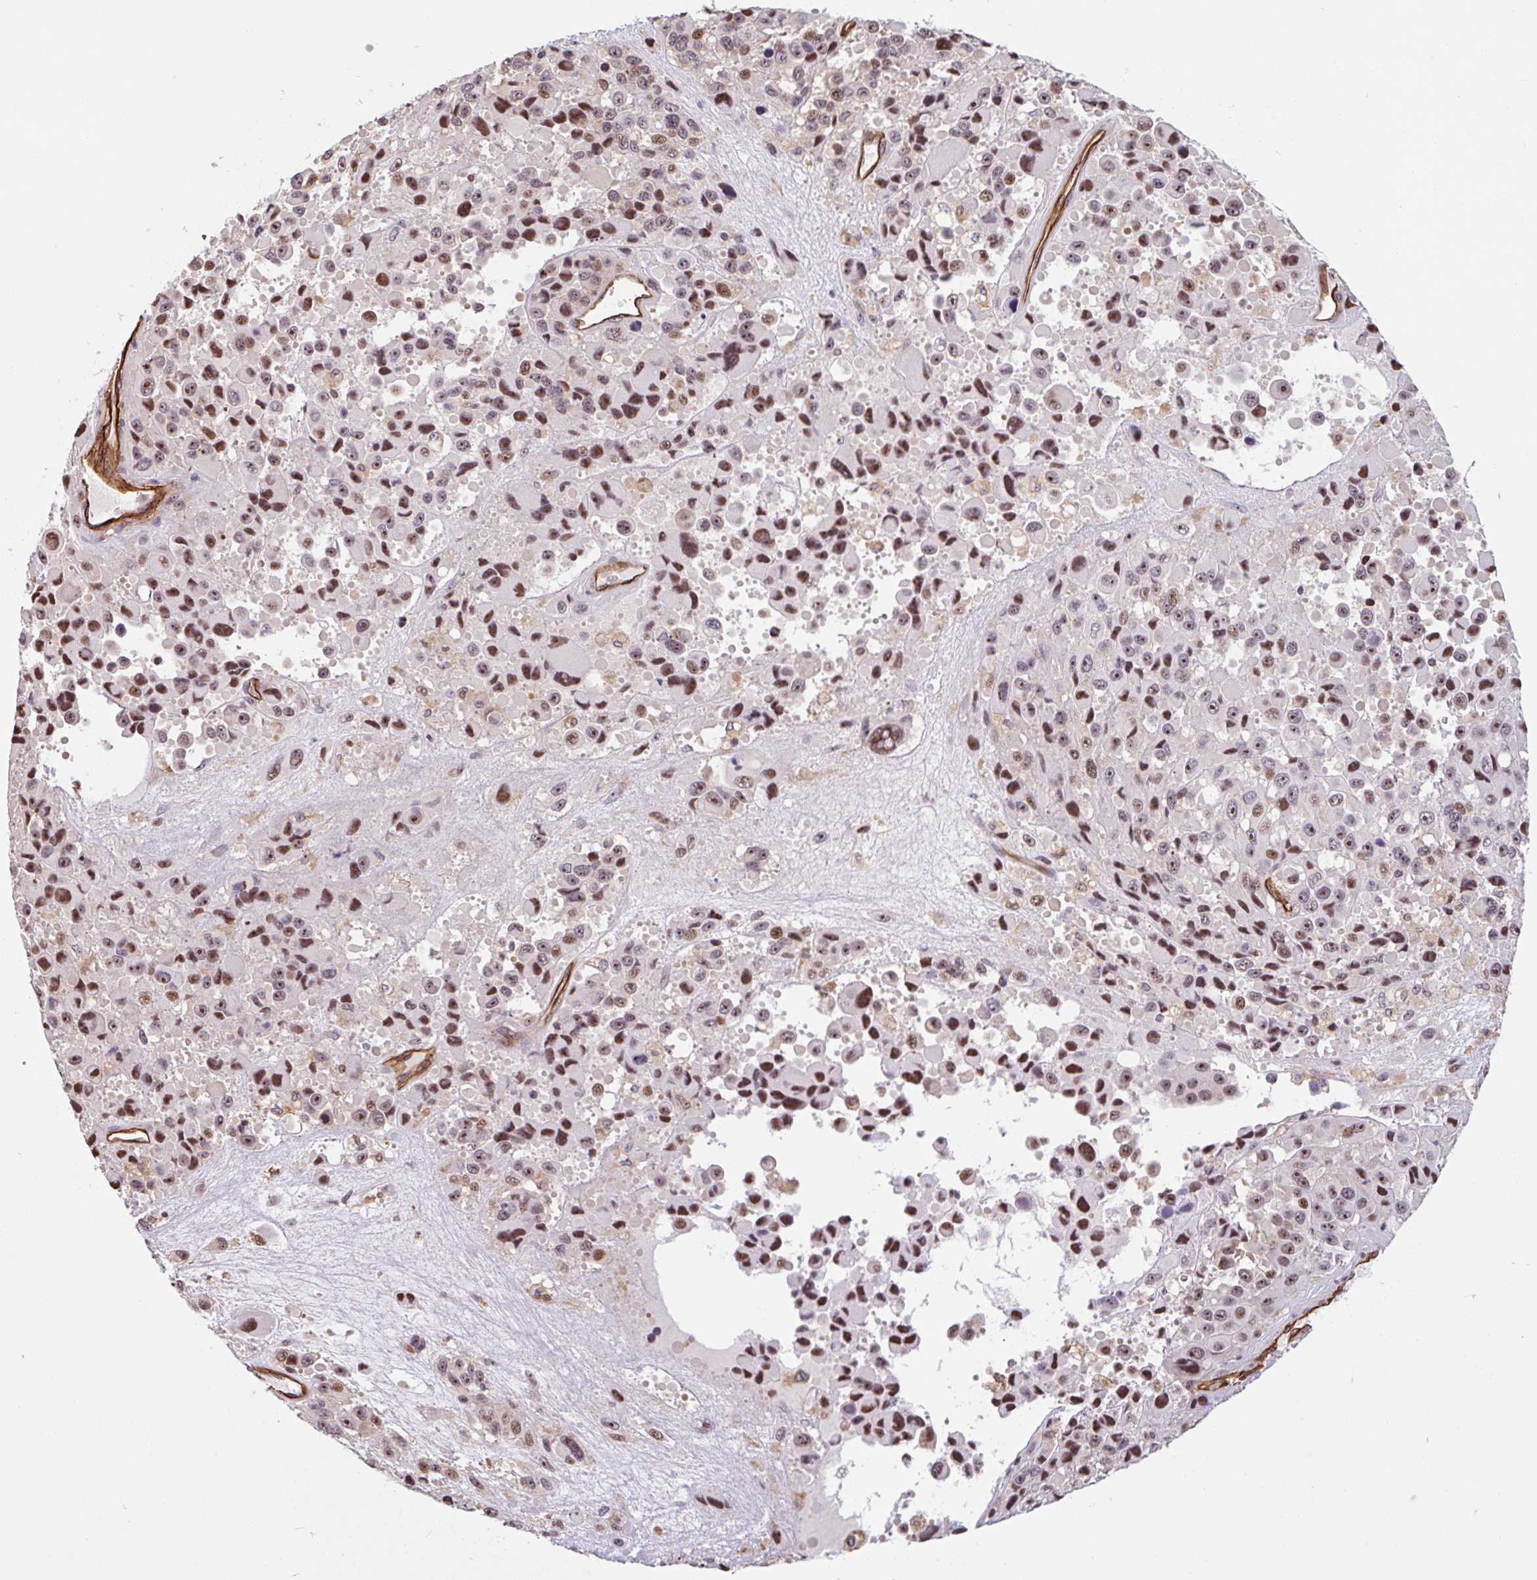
{"staining": {"intensity": "moderate", "quantity": ">75%", "location": "nuclear"}, "tissue": "melanoma", "cell_type": "Tumor cells", "image_type": "cancer", "snomed": [{"axis": "morphology", "description": "Malignant melanoma, Metastatic site"}, {"axis": "topography", "description": "Lymph node"}], "caption": "Immunohistochemical staining of melanoma exhibits medium levels of moderate nuclear protein expression in about >75% of tumor cells. Ihc stains the protein of interest in brown and the nuclei are stained blue.", "gene": "ZNF689", "patient": {"sex": "female", "age": 65}}